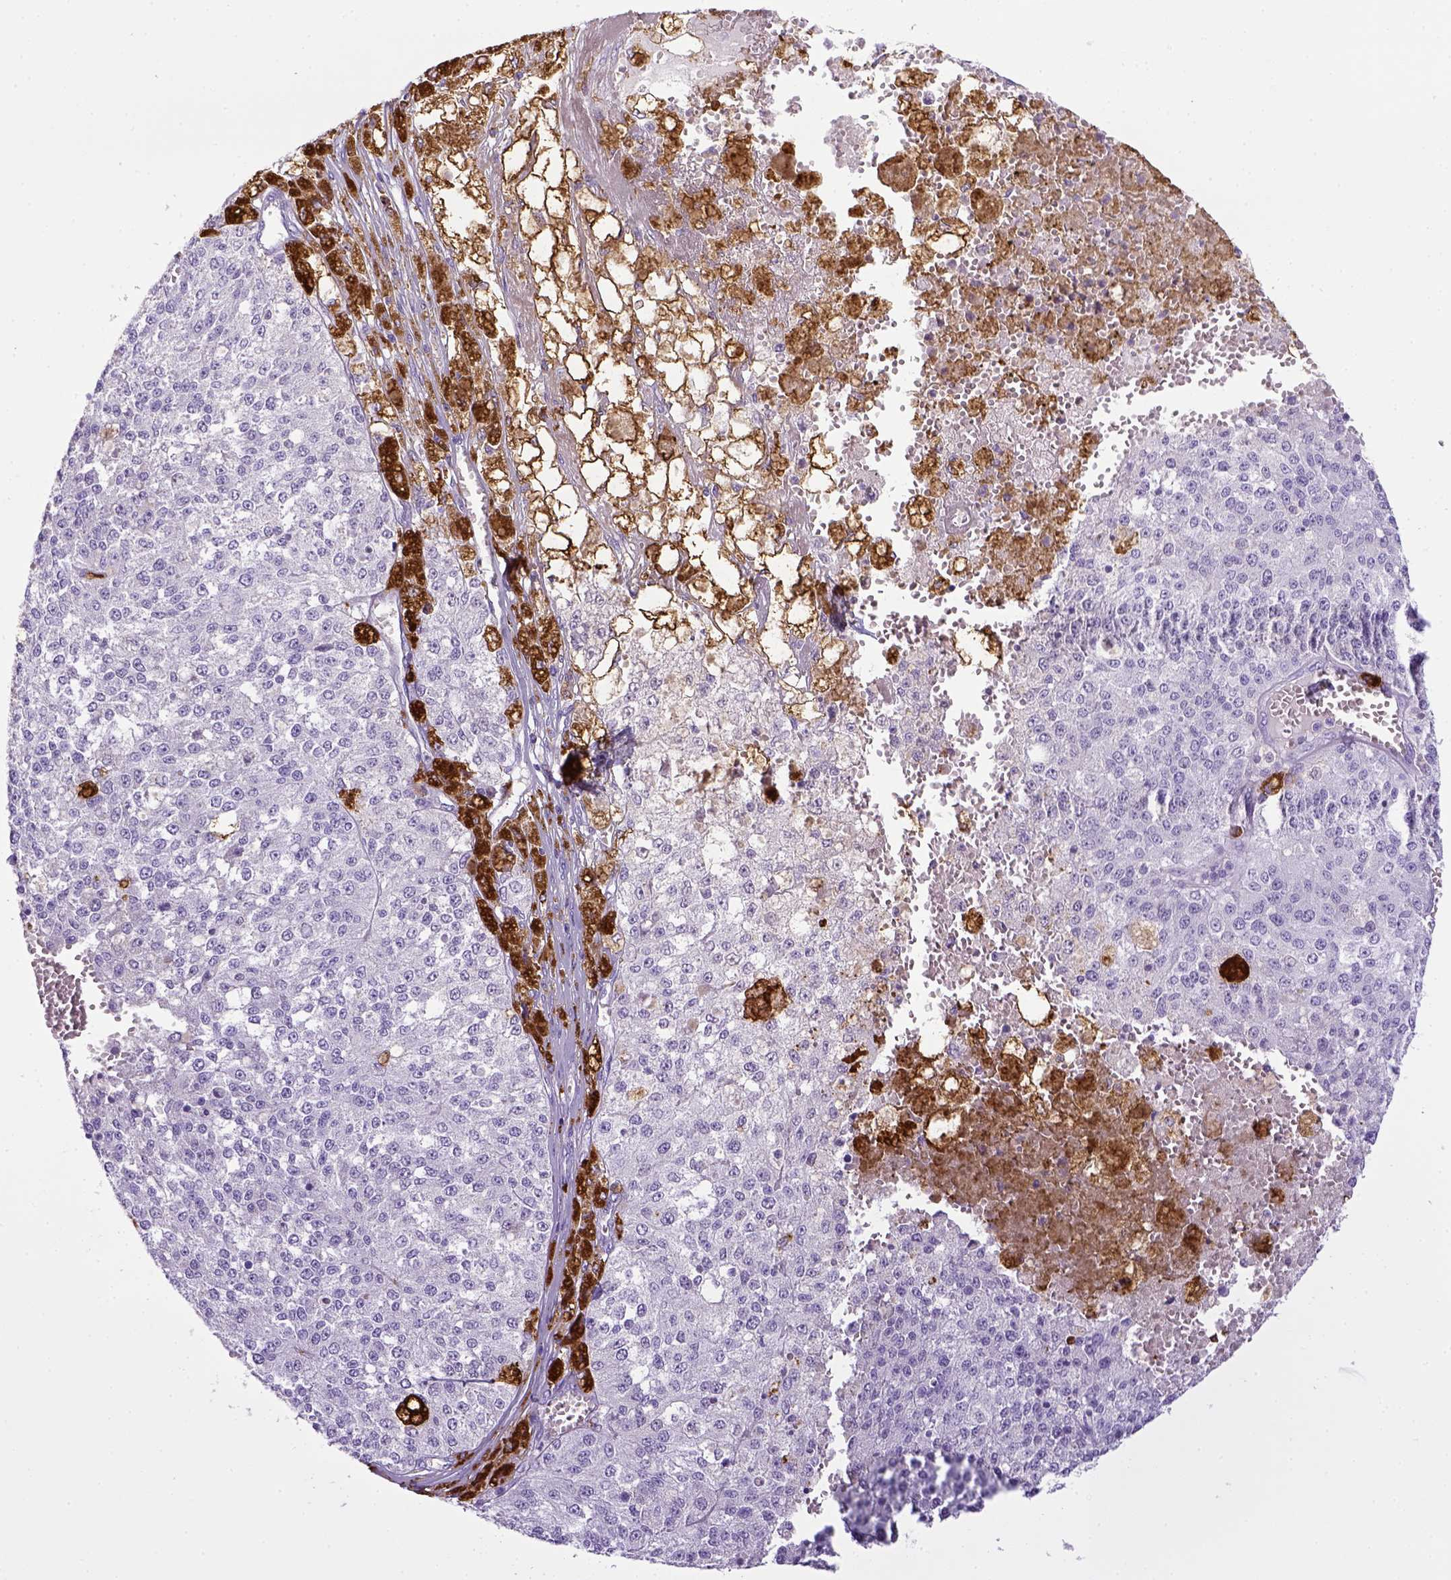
{"staining": {"intensity": "negative", "quantity": "none", "location": "none"}, "tissue": "melanoma", "cell_type": "Tumor cells", "image_type": "cancer", "snomed": [{"axis": "morphology", "description": "Malignant melanoma, Metastatic site"}, {"axis": "topography", "description": "Lymph node"}], "caption": "Immunohistochemistry (IHC) histopathology image of neoplastic tissue: human melanoma stained with DAB (3,3'-diaminobenzidine) exhibits no significant protein positivity in tumor cells.", "gene": "CD68", "patient": {"sex": "female", "age": 64}}